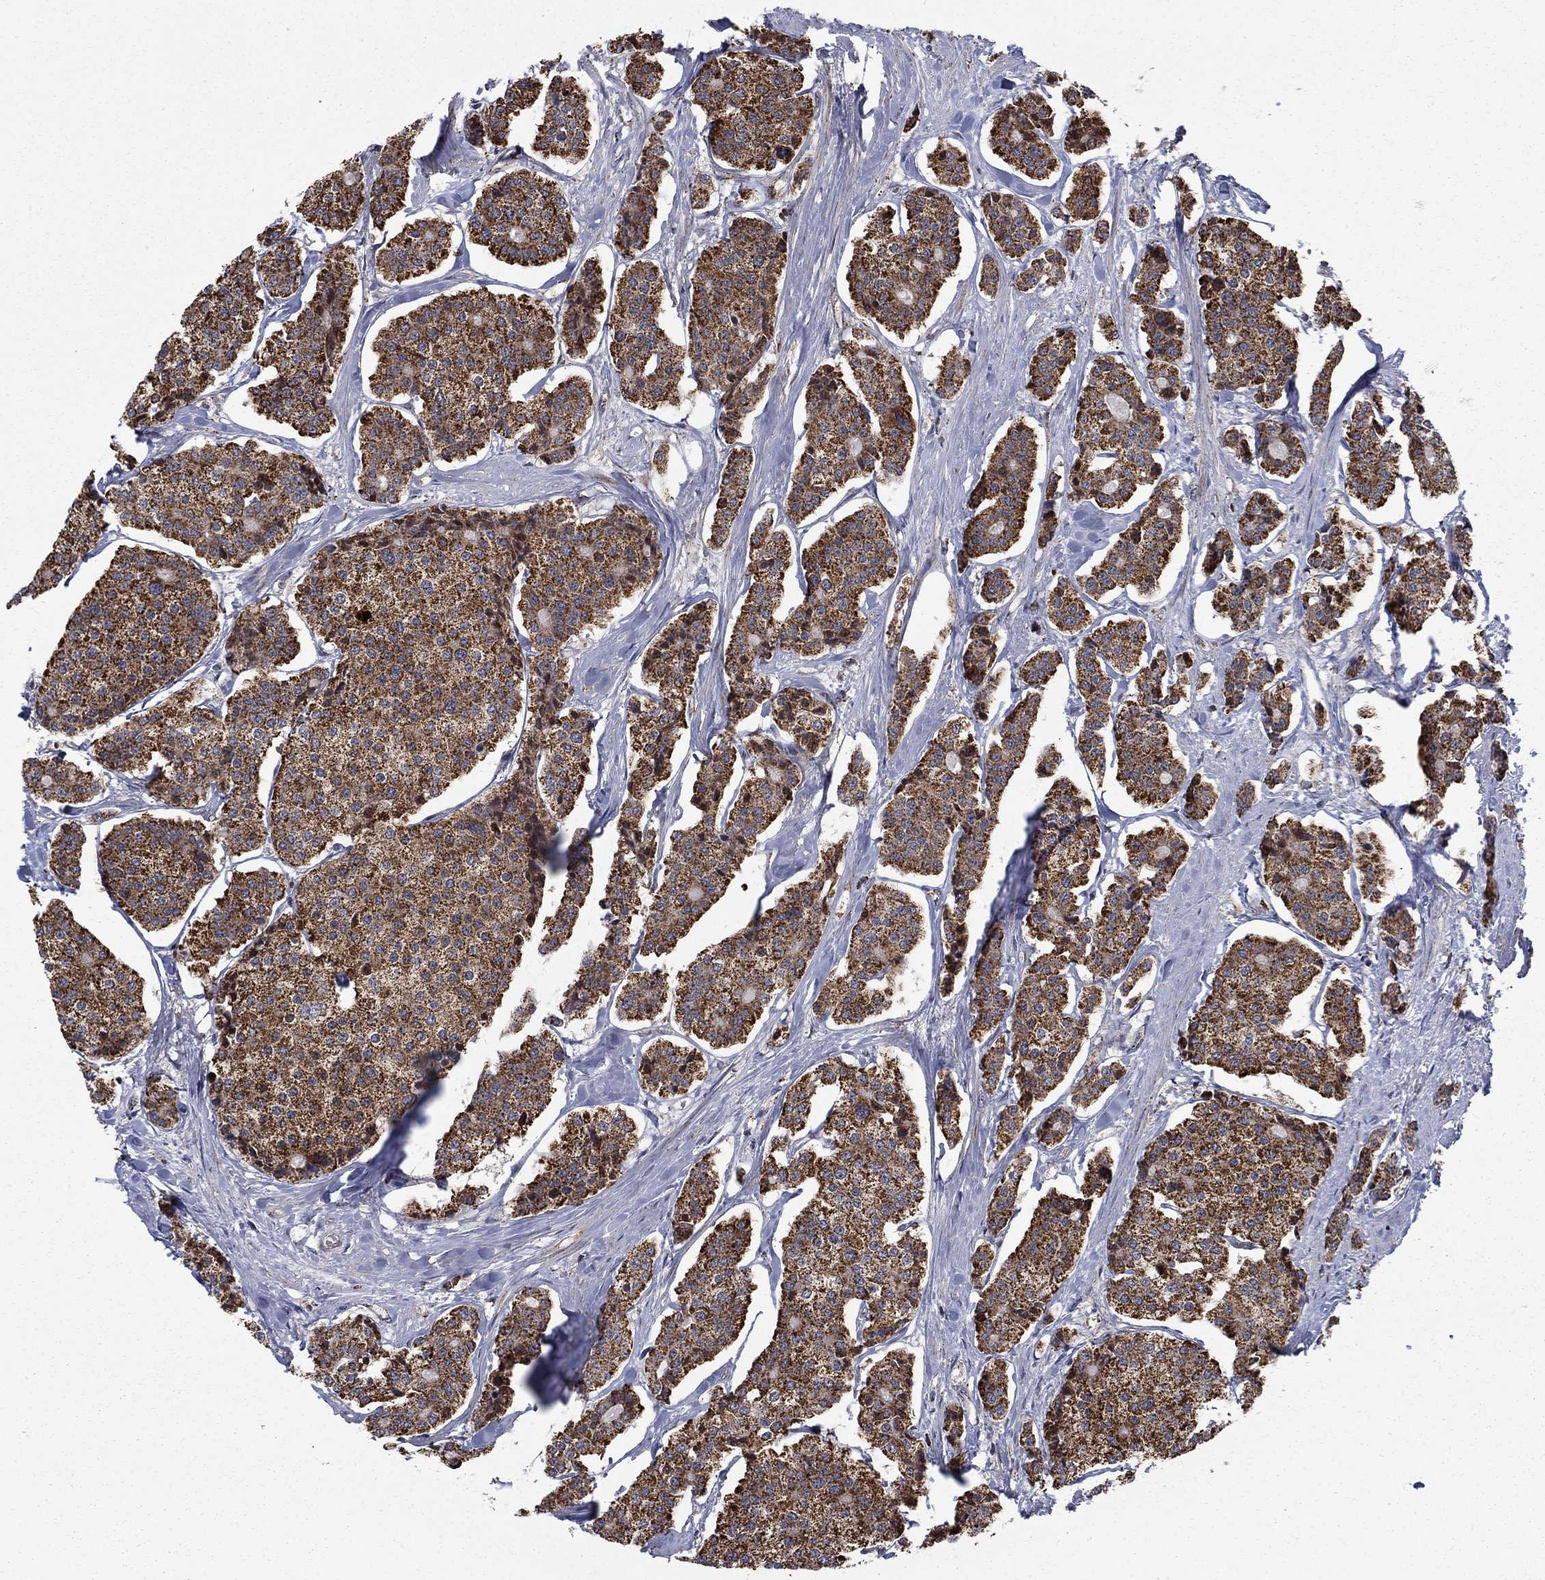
{"staining": {"intensity": "strong", "quantity": ">75%", "location": "cytoplasmic/membranous"}, "tissue": "carcinoid", "cell_type": "Tumor cells", "image_type": "cancer", "snomed": [{"axis": "morphology", "description": "Carcinoid, malignant, NOS"}, {"axis": "topography", "description": "Small intestine"}], "caption": "A high amount of strong cytoplasmic/membranous staining is appreciated in about >75% of tumor cells in carcinoid tissue. Using DAB (brown) and hematoxylin (blue) stains, captured at high magnification using brightfield microscopy.", "gene": "MOAP1", "patient": {"sex": "female", "age": 65}}